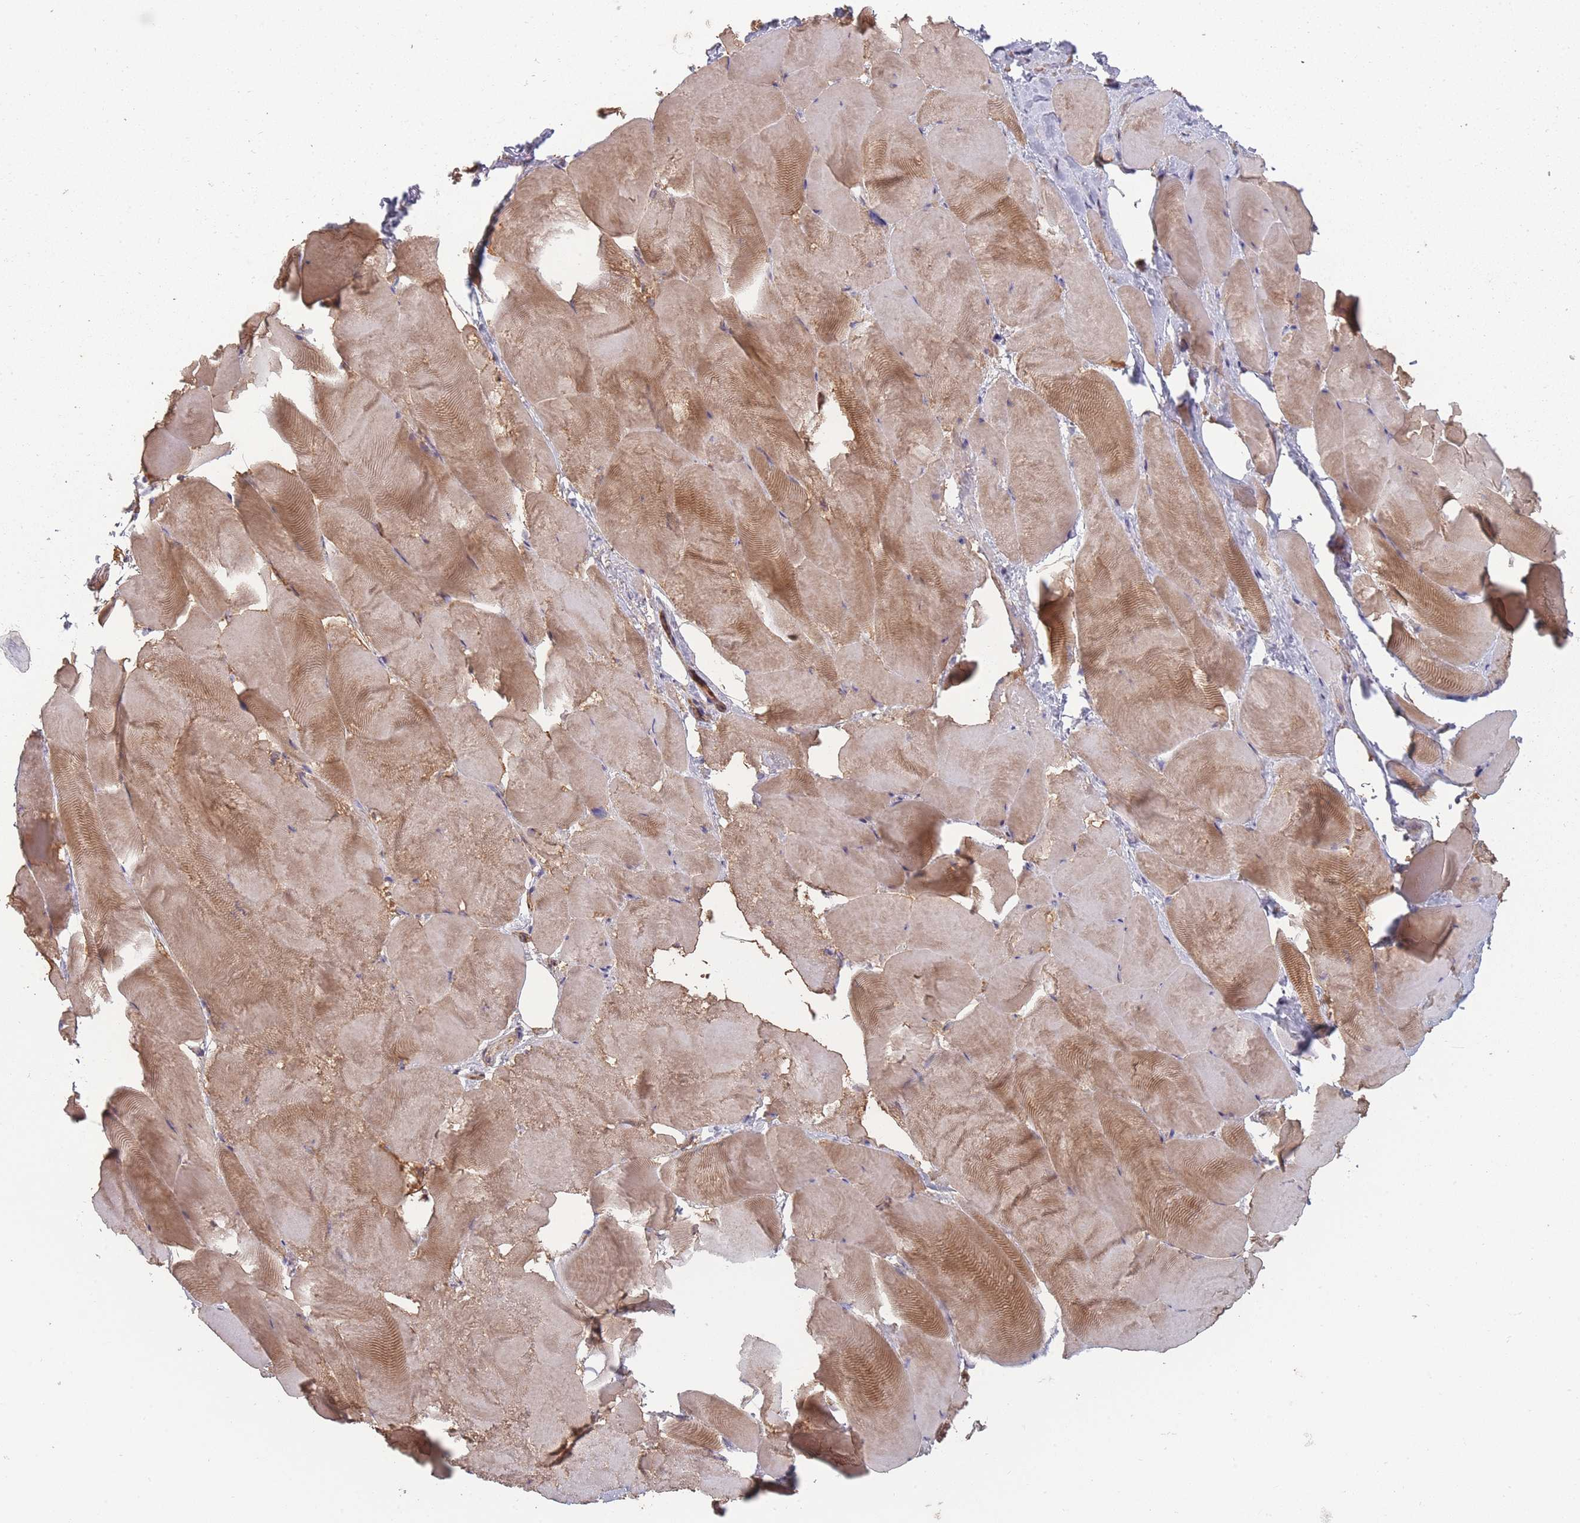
{"staining": {"intensity": "moderate", "quantity": ">75%", "location": "cytoplasmic/membranous"}, "tissue": "skeletal muscle", "cell_type": "Myocytes", "image_type": "normal", "snomed": [{"axis": "morphology", "description": "Normal tissue, NOS"}, {"axis": "topography", "description": "Skeletal muscle"}], "caption": "Immunohistochemistry (IHC) staining of normal skeletal muscle, which shows medium levels of moderate cytoplasmic/membranous expression in approximately >75% of myocytes indicating moderate cytoplasmic/membranous protein expression. The staining was performed using DAB (3,3'-diaminobenzidine) (brown) for protein detection and nuclei were counterstained in hematoxylin (blue).", "gene": "SANBR", "patient": {"sex": "female", "age": 64}}